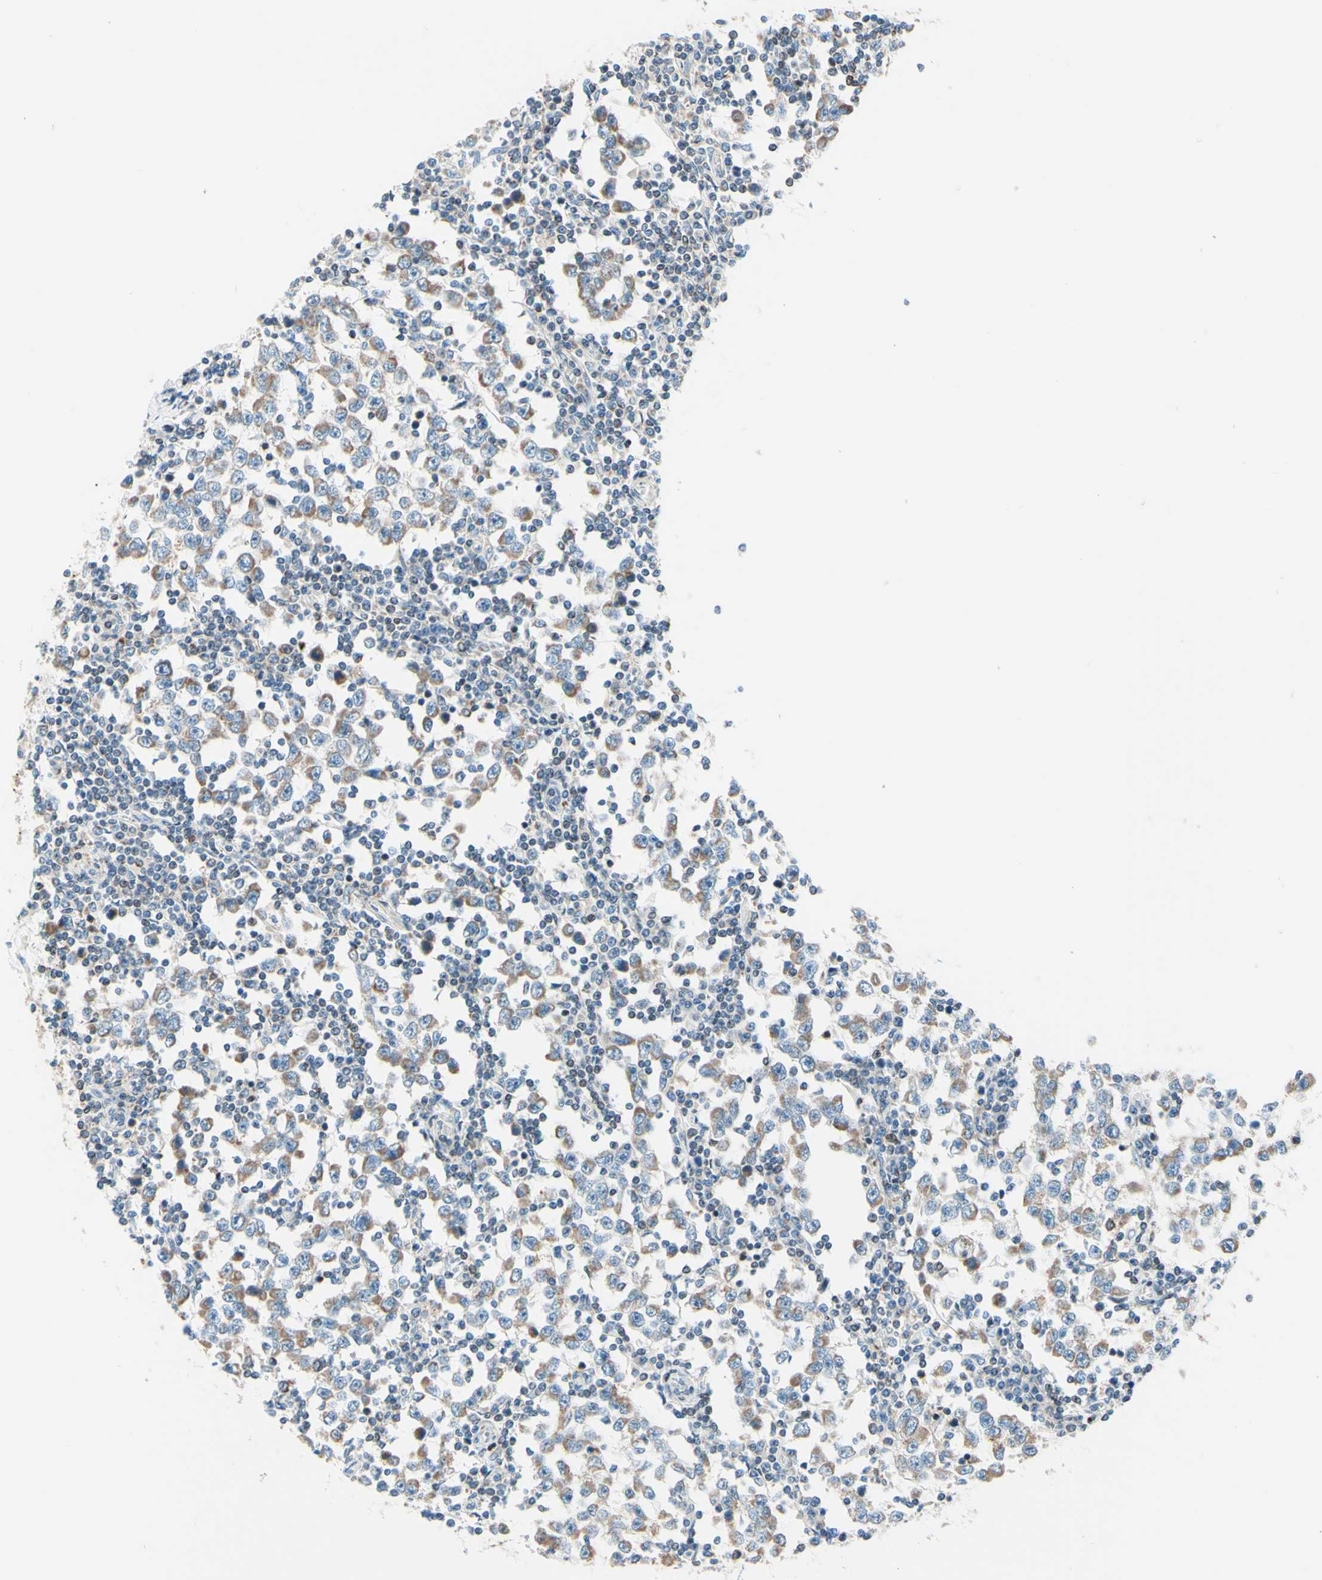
{"staining": {"intensity": "weak", "quantity": ">75%", "location": "cytoplasmic/membranous"}, "tissue": "testis cancer", "cell_type": "Tumor cells", "image_type": "cancer", "snomed": [{"axis": "morphology", "description": "Seminoma, NOS"}, {"axis": "topography", "description": "Testis"}], "caption": "Immunohistochemical staining of testis cancer reveals low levels of weak cytoplasmic/membranous staining in approximately >75% of tumor cells.", "gene": "CBX7", "patient": {"sex": "male", "age": 65}}